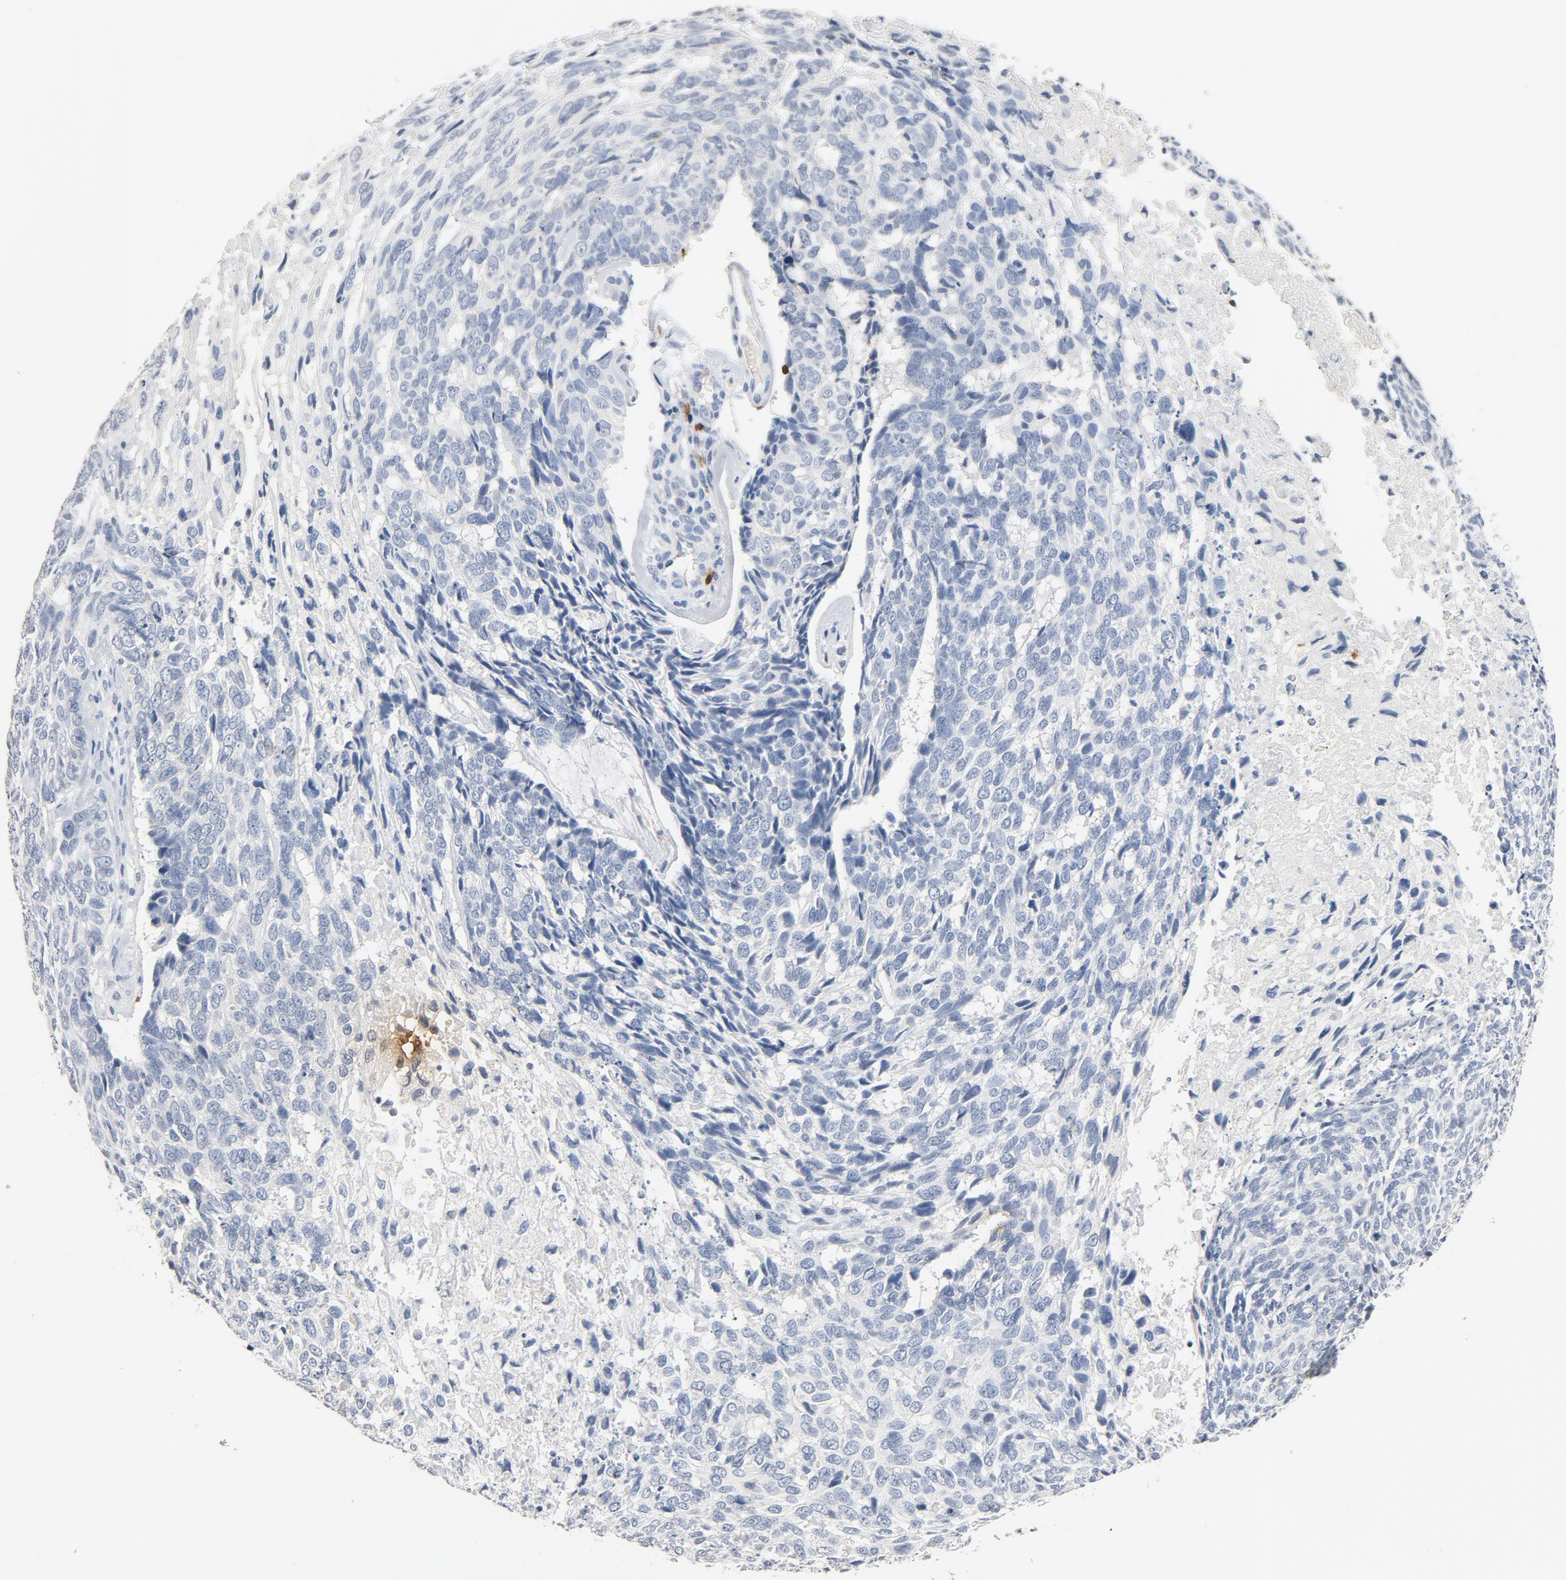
{"staining": {"intensity": "negative", "quantity": "none", "location": "none"}, "tissue": "skin cancer", "cell_type": "Tumor cells", "image_type": "cancer", "snomed": [{"axis": "morphology", "description": "Basal cell carcinoma"}, {"axis": "topography", "description": "Skin"}], "caption": "A photomicrograph of human skin cancer (basal cell carcinoma) is negative for staining in tumor cells. (DAB (3,3'-diaminobenzidine) immunohistochemistry (IHC) visualized using brightfield microscopy, high magnification).", "gene": "CD247", "patient": {"sex": "male", "age": 72}}